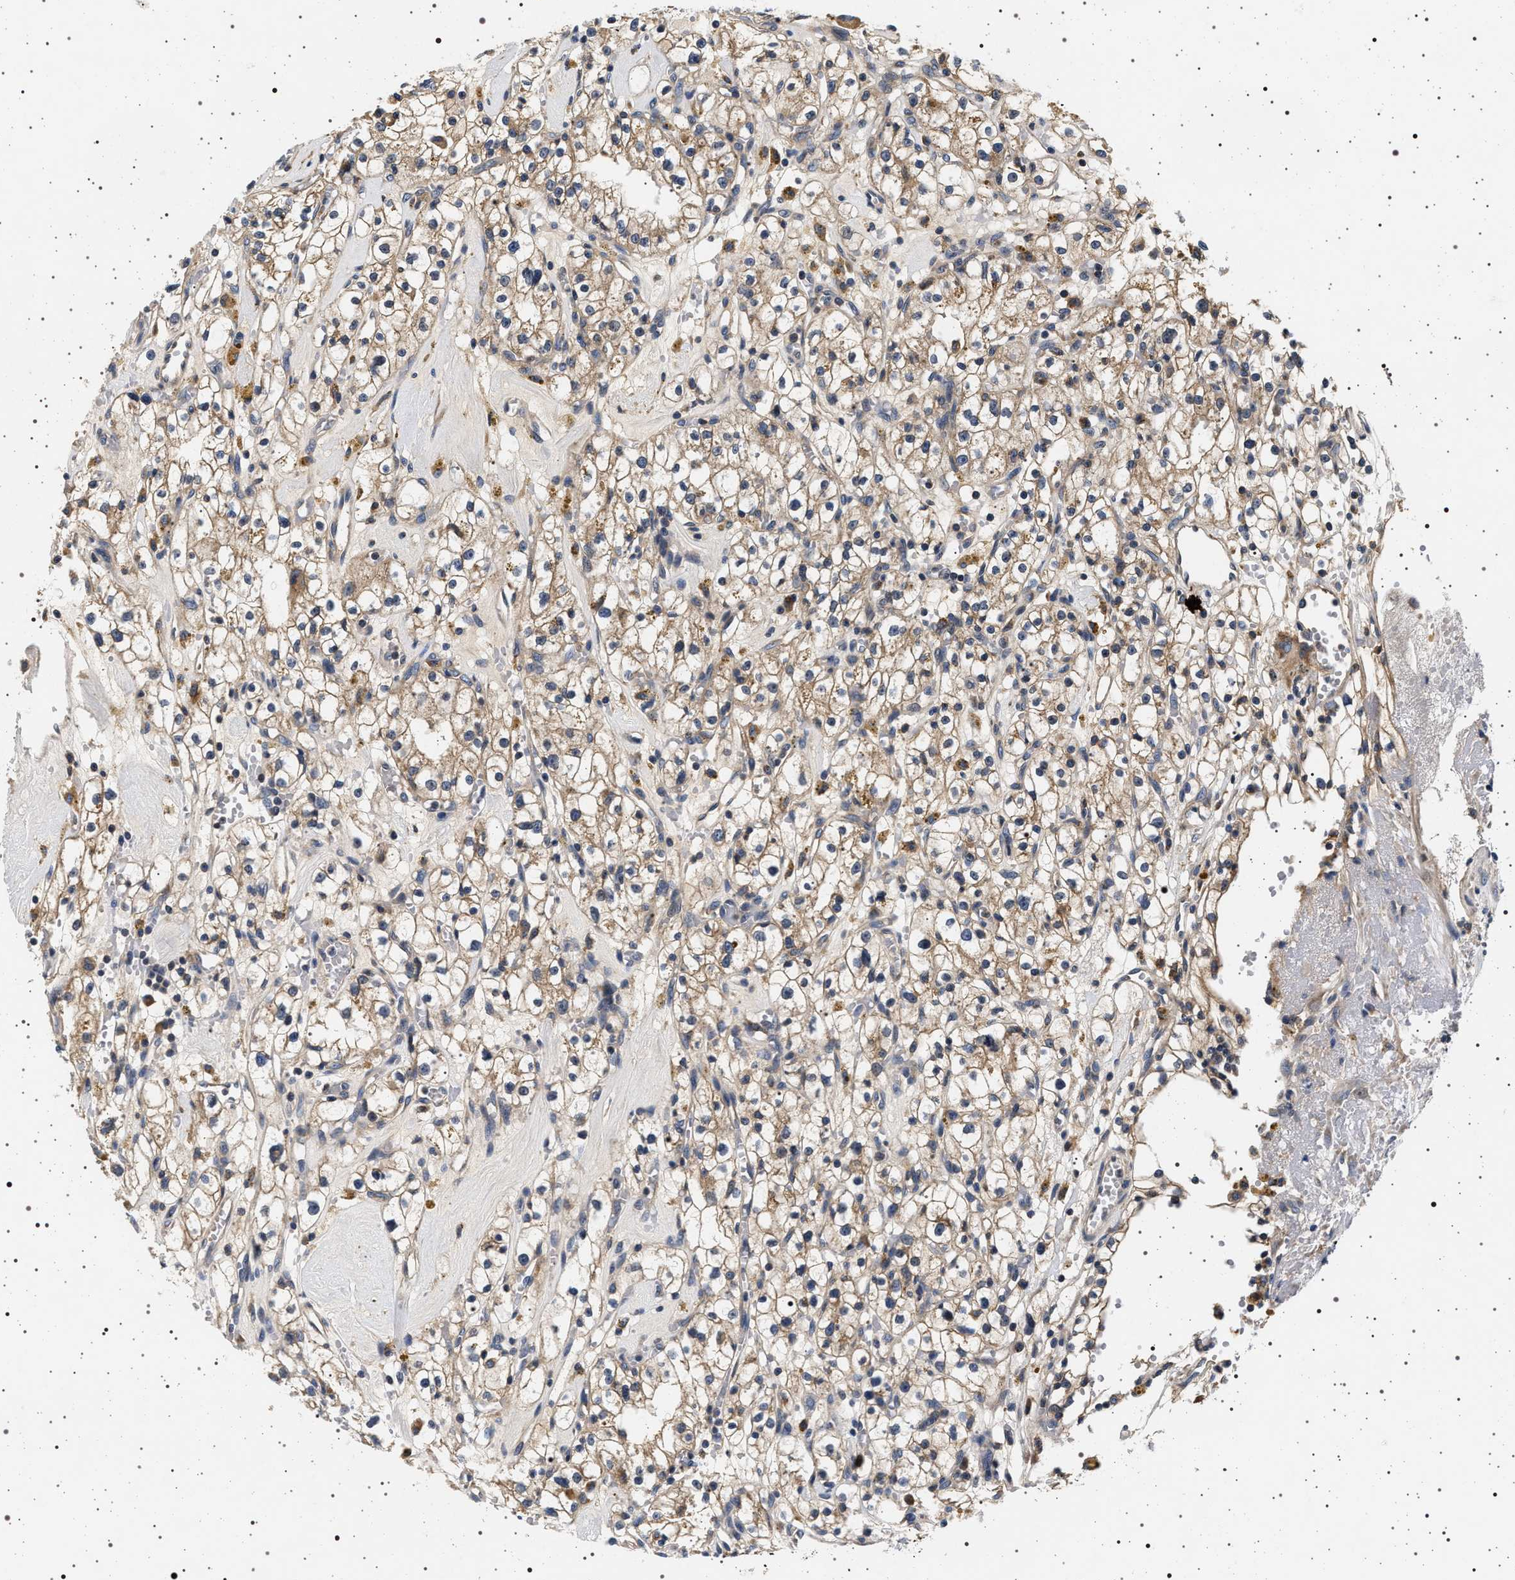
{"staining": {"intensity": "weak", "quantity": ">75%", "location": "cytoplasmic/membranous"}, "tissue": "renal cancer", "cell_type": "Tumor cells", "image_type": "cancer", "snomed": [{"axis": "morphology", "description": "Adenocarcinoma, NOS"}, {"axis": "topography", "description": "Kidney"}], "caption": "An immunohistochemistry (IHC) image of neoplastic tissue is shown. Protein staining in brown highlights weak cytoplasmic/membranous positivity in renal cancer within tumor cells.", "gene": "DCBLD2", "patient": {"sex": "male", "age": 56}}